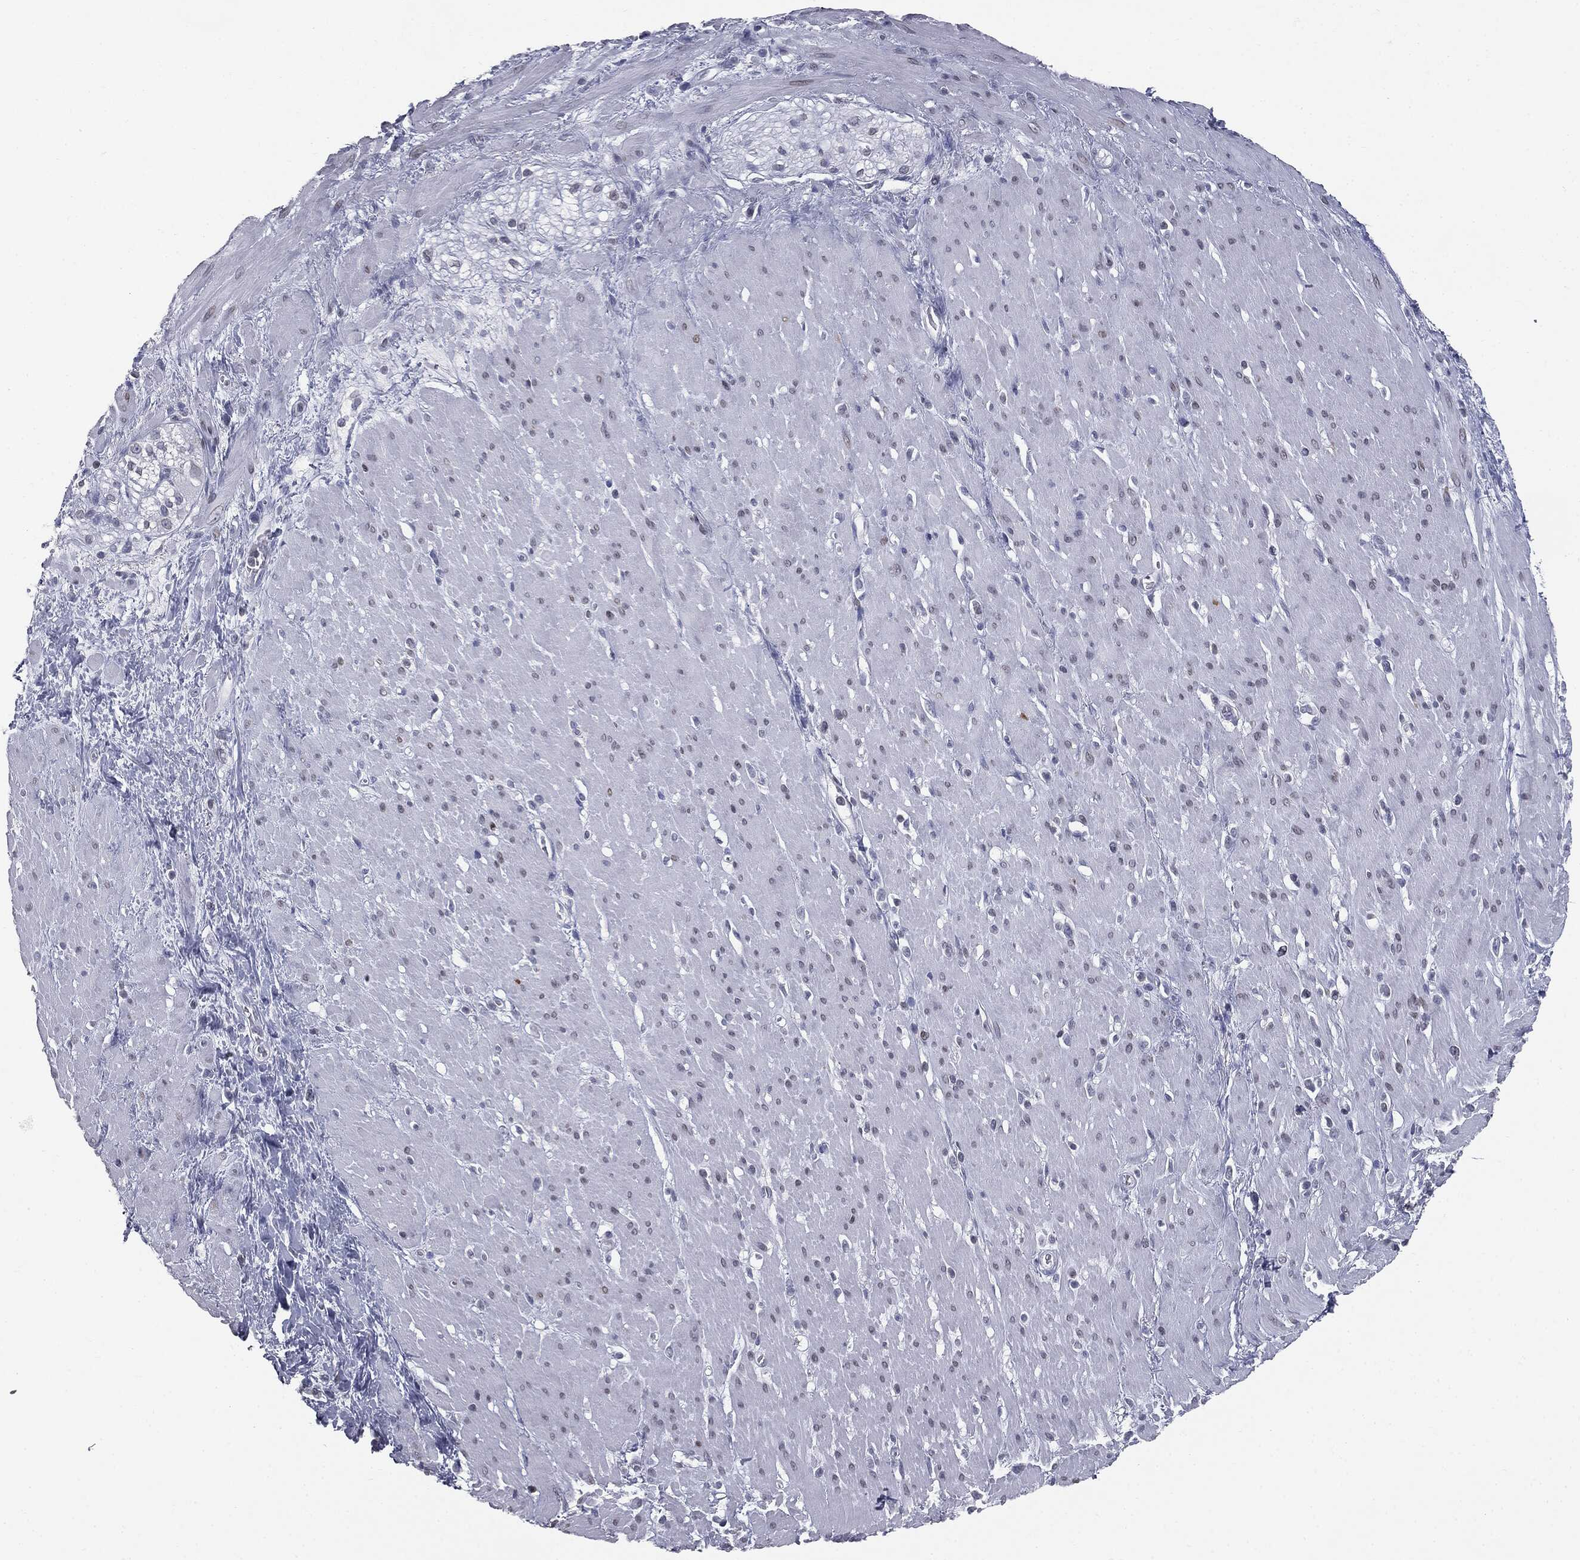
{"staining": {"intensity": "weak", "quantity": "25%-75%", "location": "nuclear"}, "tissue": "smooth muscle", "cell_type": "Smooth muscle cells", "image_type": "normal", "snomed": [{"axis": "morphology", "description": "Normal tissue, NOS"}, {"axis": "topography", "description": "Soft tissue"}, {"axis": "topography", "description": "Smooth muscle"}], "caption": "Unremarkable smooth muscle shows weak nuclear expression in approximately 25%-75% of smooth muscle cells, visualized by immunohistochemistry. The staining was performed using DAB, with brown indicating positive protein expression. Nuclei are stained blue with hematoxylin.", "gene": "ALDOB", "patient": {"sex": "male", "age": 72}}